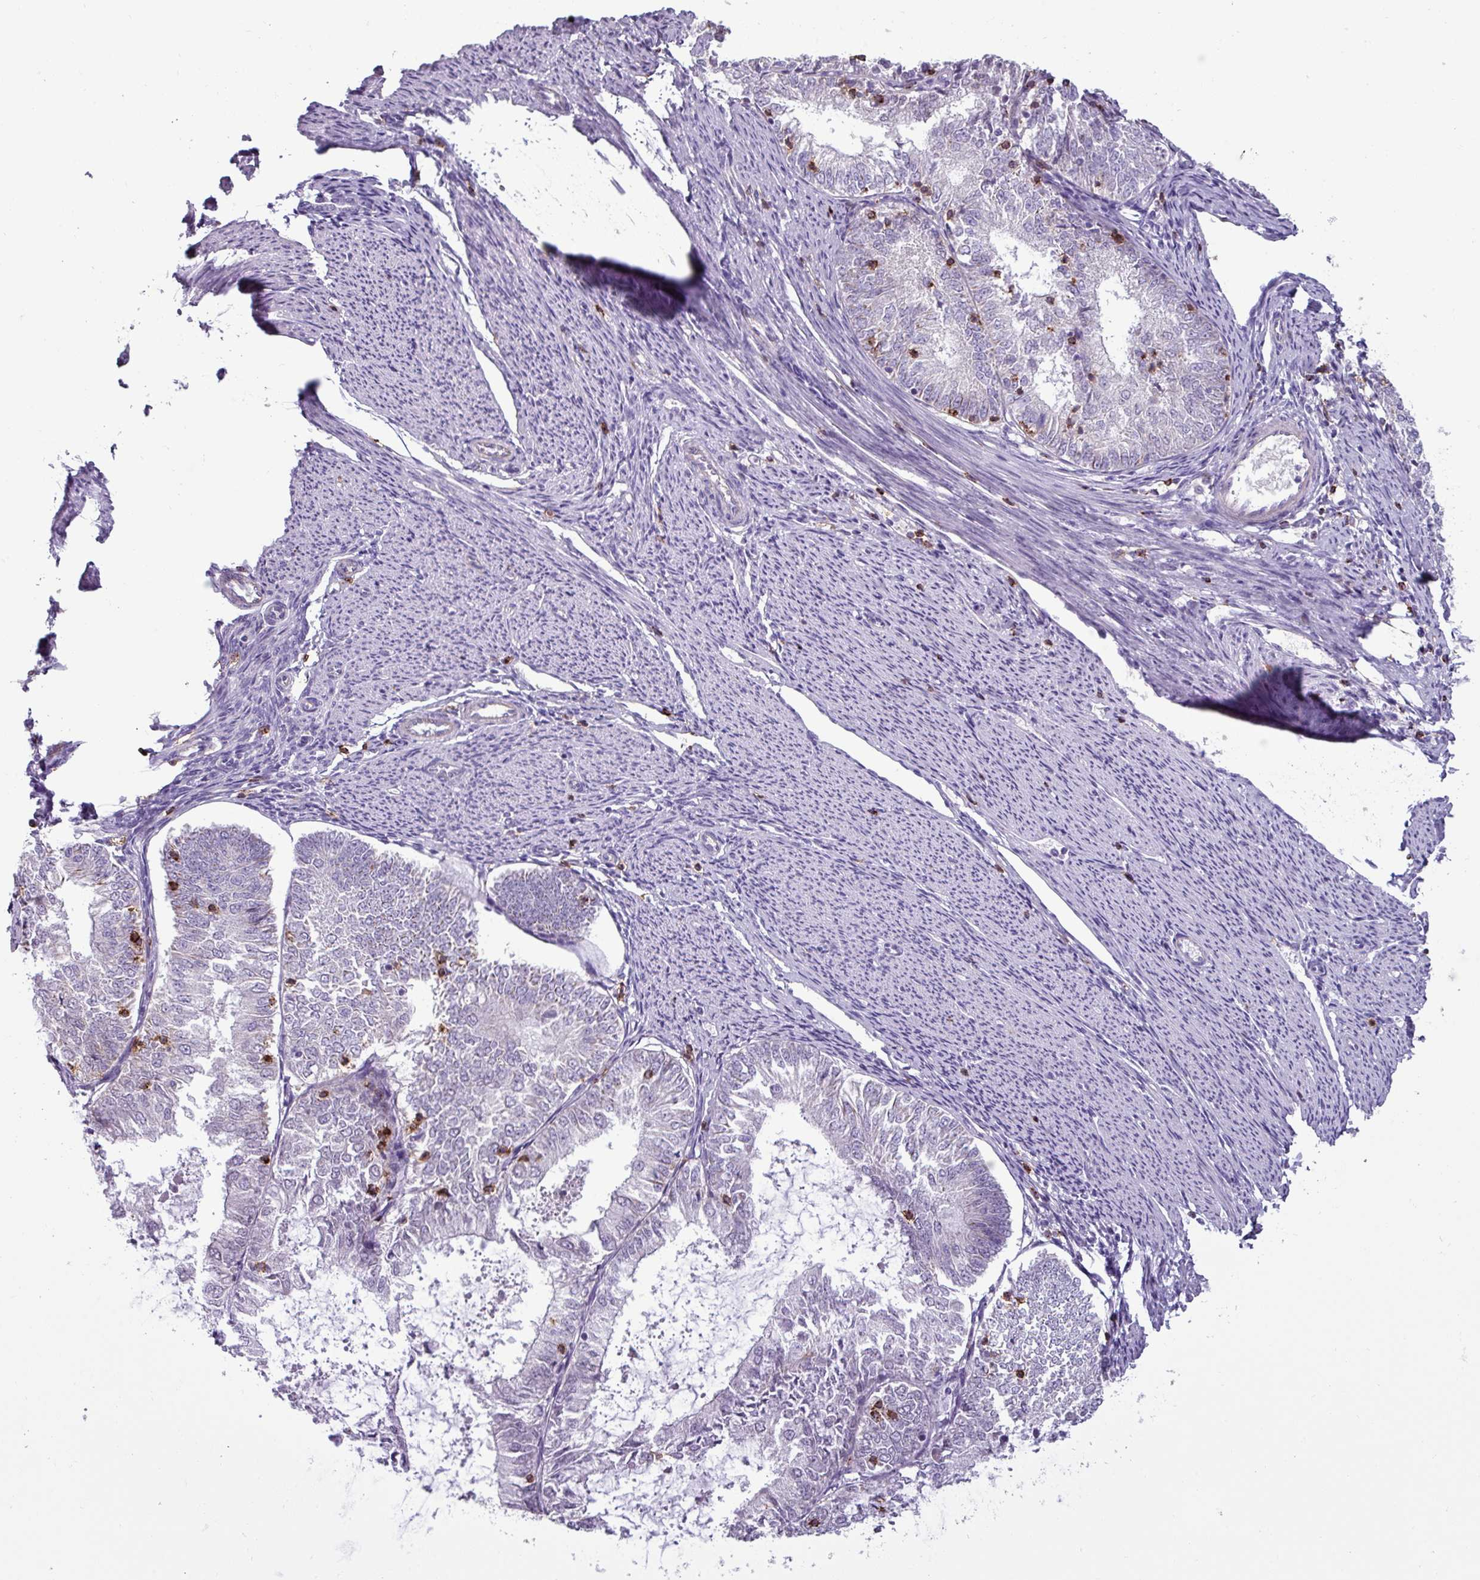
{"staining": {"intensity": "negative", "quantity": "none", "location": "none"}, "tissue": "endometrial cancer", "cell_type": "Tumor cells", "image_type": "cancer", "snomed": [{"axis": "morphology", "description": "Adenocarcinoma, NOS"}, {"axis": "topography", "description": "Endometrium"}], "caption": "A photomicrograph of endometrial cancer stained for a protein displays no brown staining in tumor cells. (Brightfield microscopy of DAB (3,3'-diaminobenzidine) immunohistochemistry at high magnification).", "gene": "CD8A", "patient": {"sex": "female", "age": 57}}